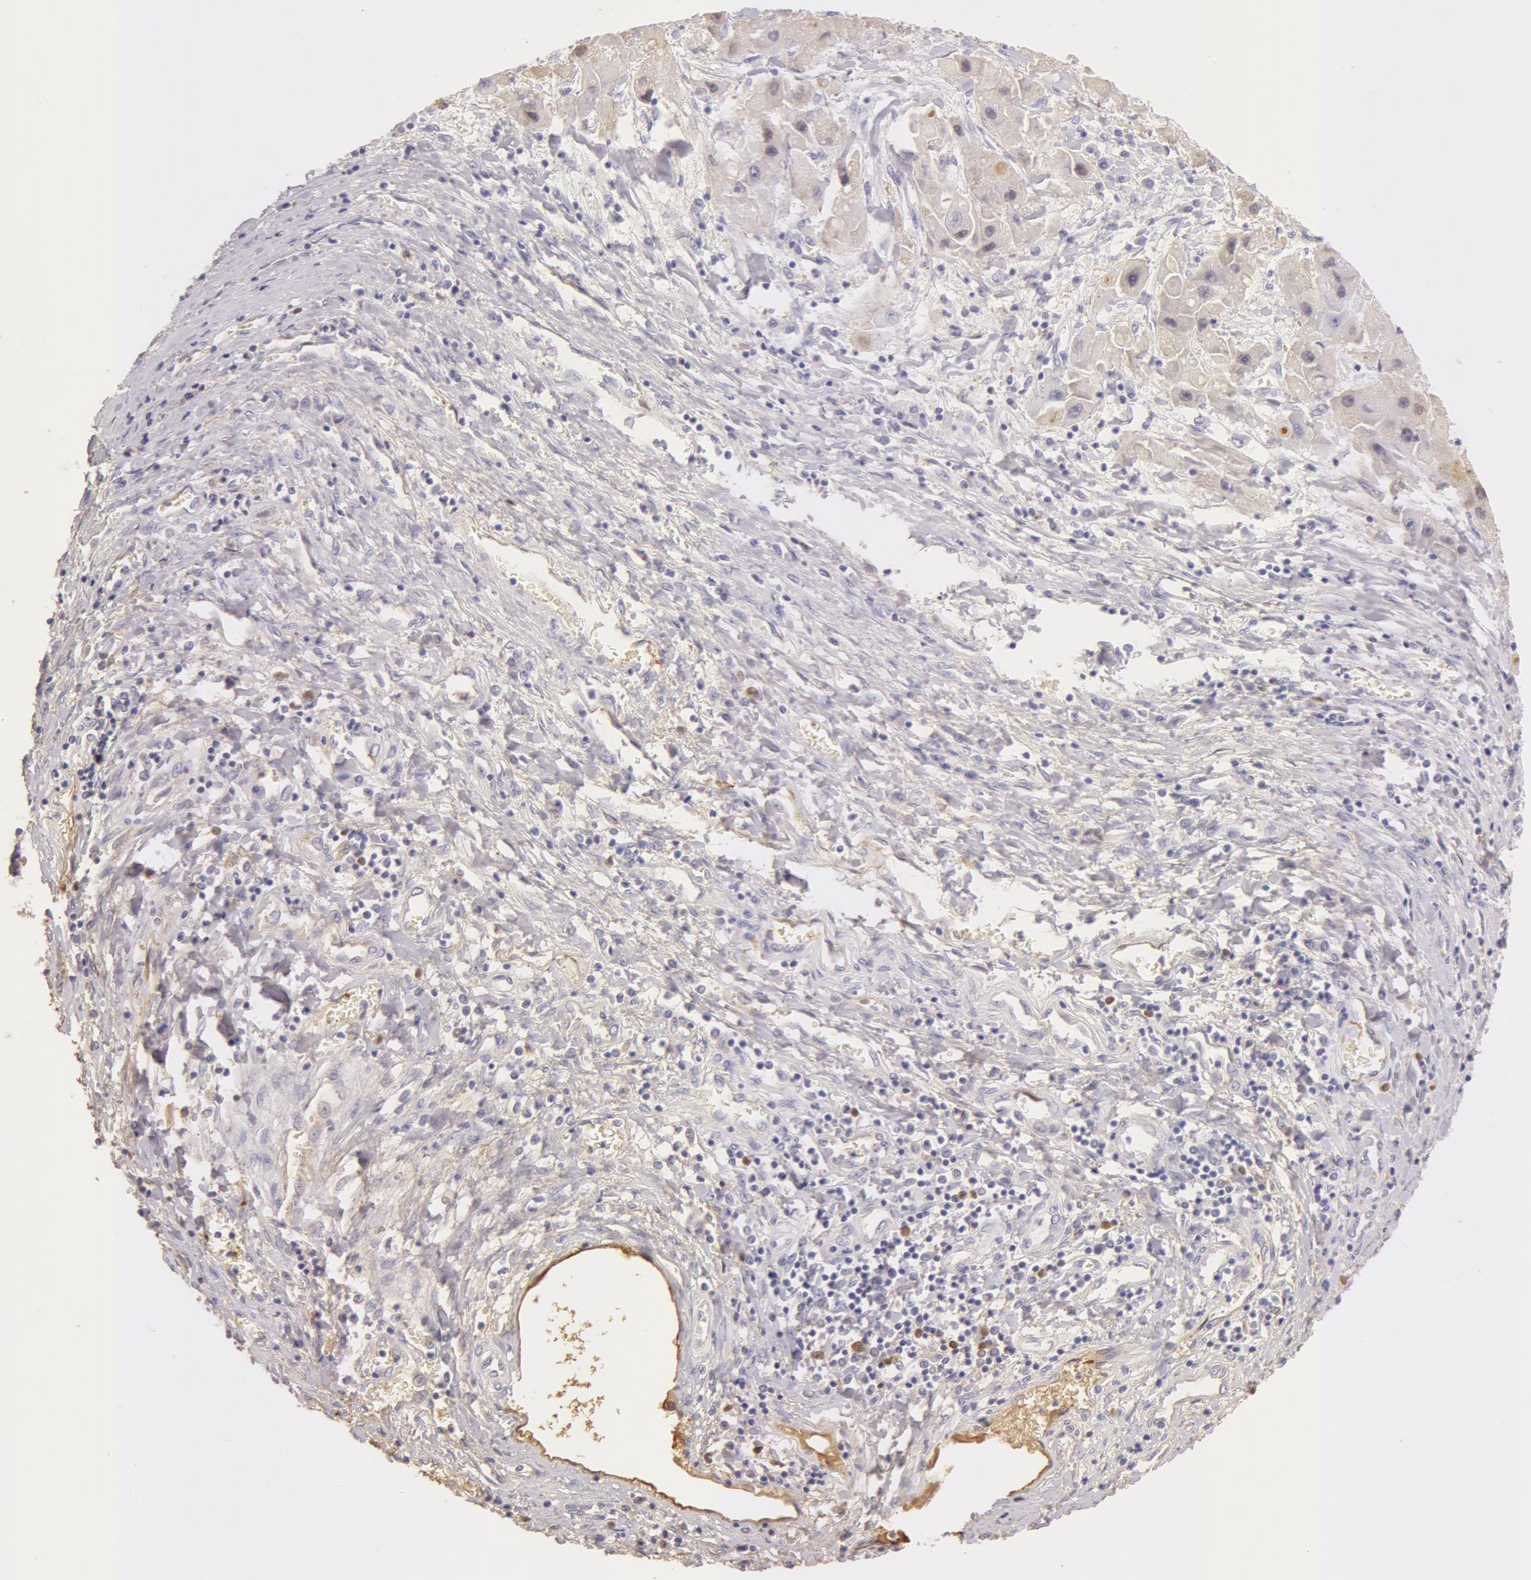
{"staining": {"intensity": "weak", "quantity": "<25%", "location": "cytoplasmic/membranous"}, "tissue": "liver cancer", "cell_type": "Tumor cells", "image_type": "cancer", "snomed": [{"axis": "morphology", "description": "Carcinoma, Hepatocellular, NOS"}, {"axis": "topography", "description": "Liver"}], "caption": "Tumor cells show no significant staining in hepatocellular carcinoma (liver).", "gene": "AHSG", "patient": {"sex": "male", "age": 24}}